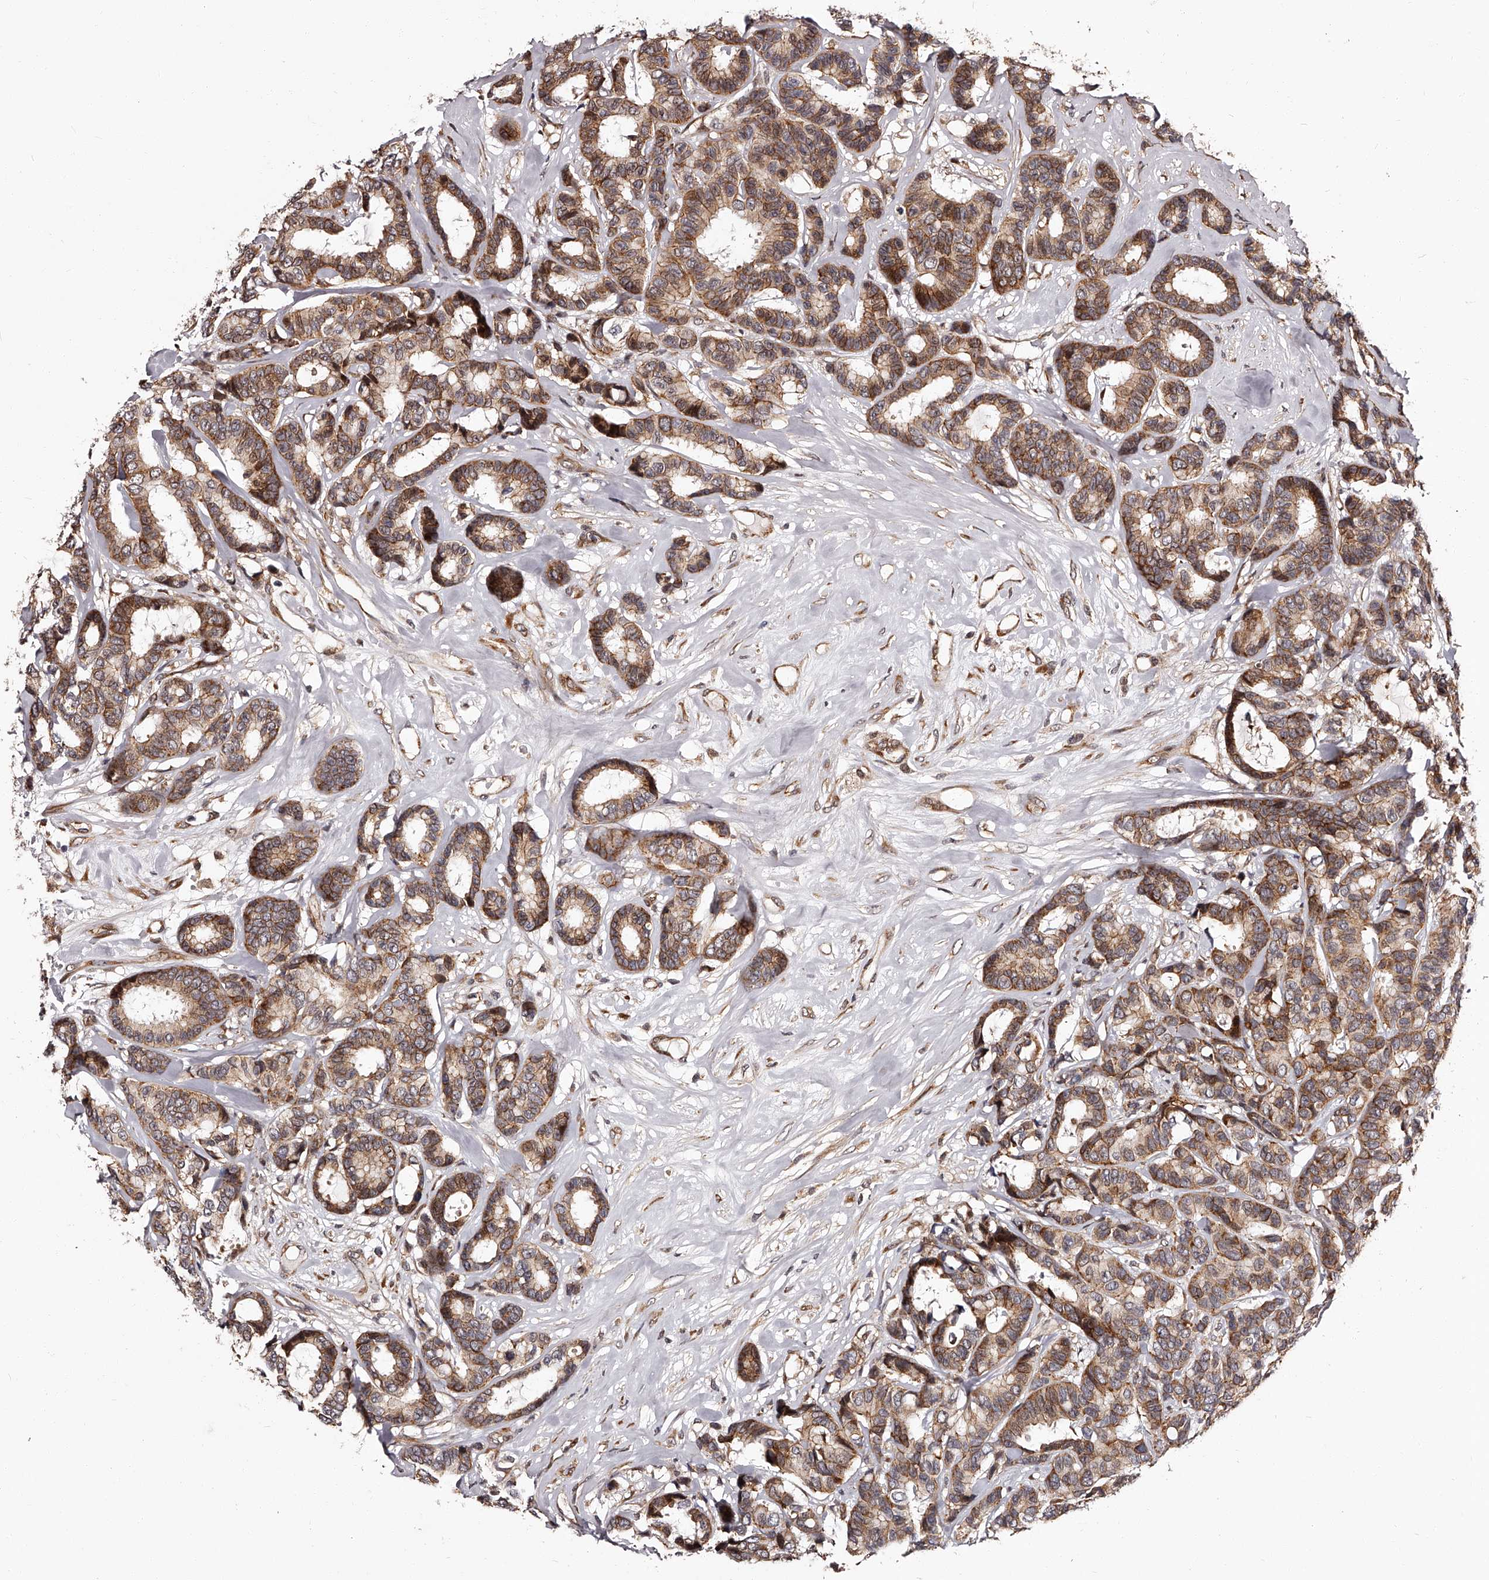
{"staining": {"intensity": "moderate", "quantity": ">75%", "location": "cytoplasmic/membranous"}, "tissue": "breast cancer", "cell_type": "Tumor cells", "image_type": "cancer", "snomed": [{"axis": "morphology", "description": "Duct carcinoma"}, {"axis": "topography", "description": "Breast"}], "caption": "IHC photomicrograph of neoplastic tissue: breast infiltrating ductal carcinoma stained using IHC reveals medium levels of moderate protein expression localized specifically in the cytoplasmic/membranous of tumor cells, appearing as a cytoplasmic/membranous brown color.", "gene": "RSC1A1", "patient": {"sex": "female", "age": 87}}